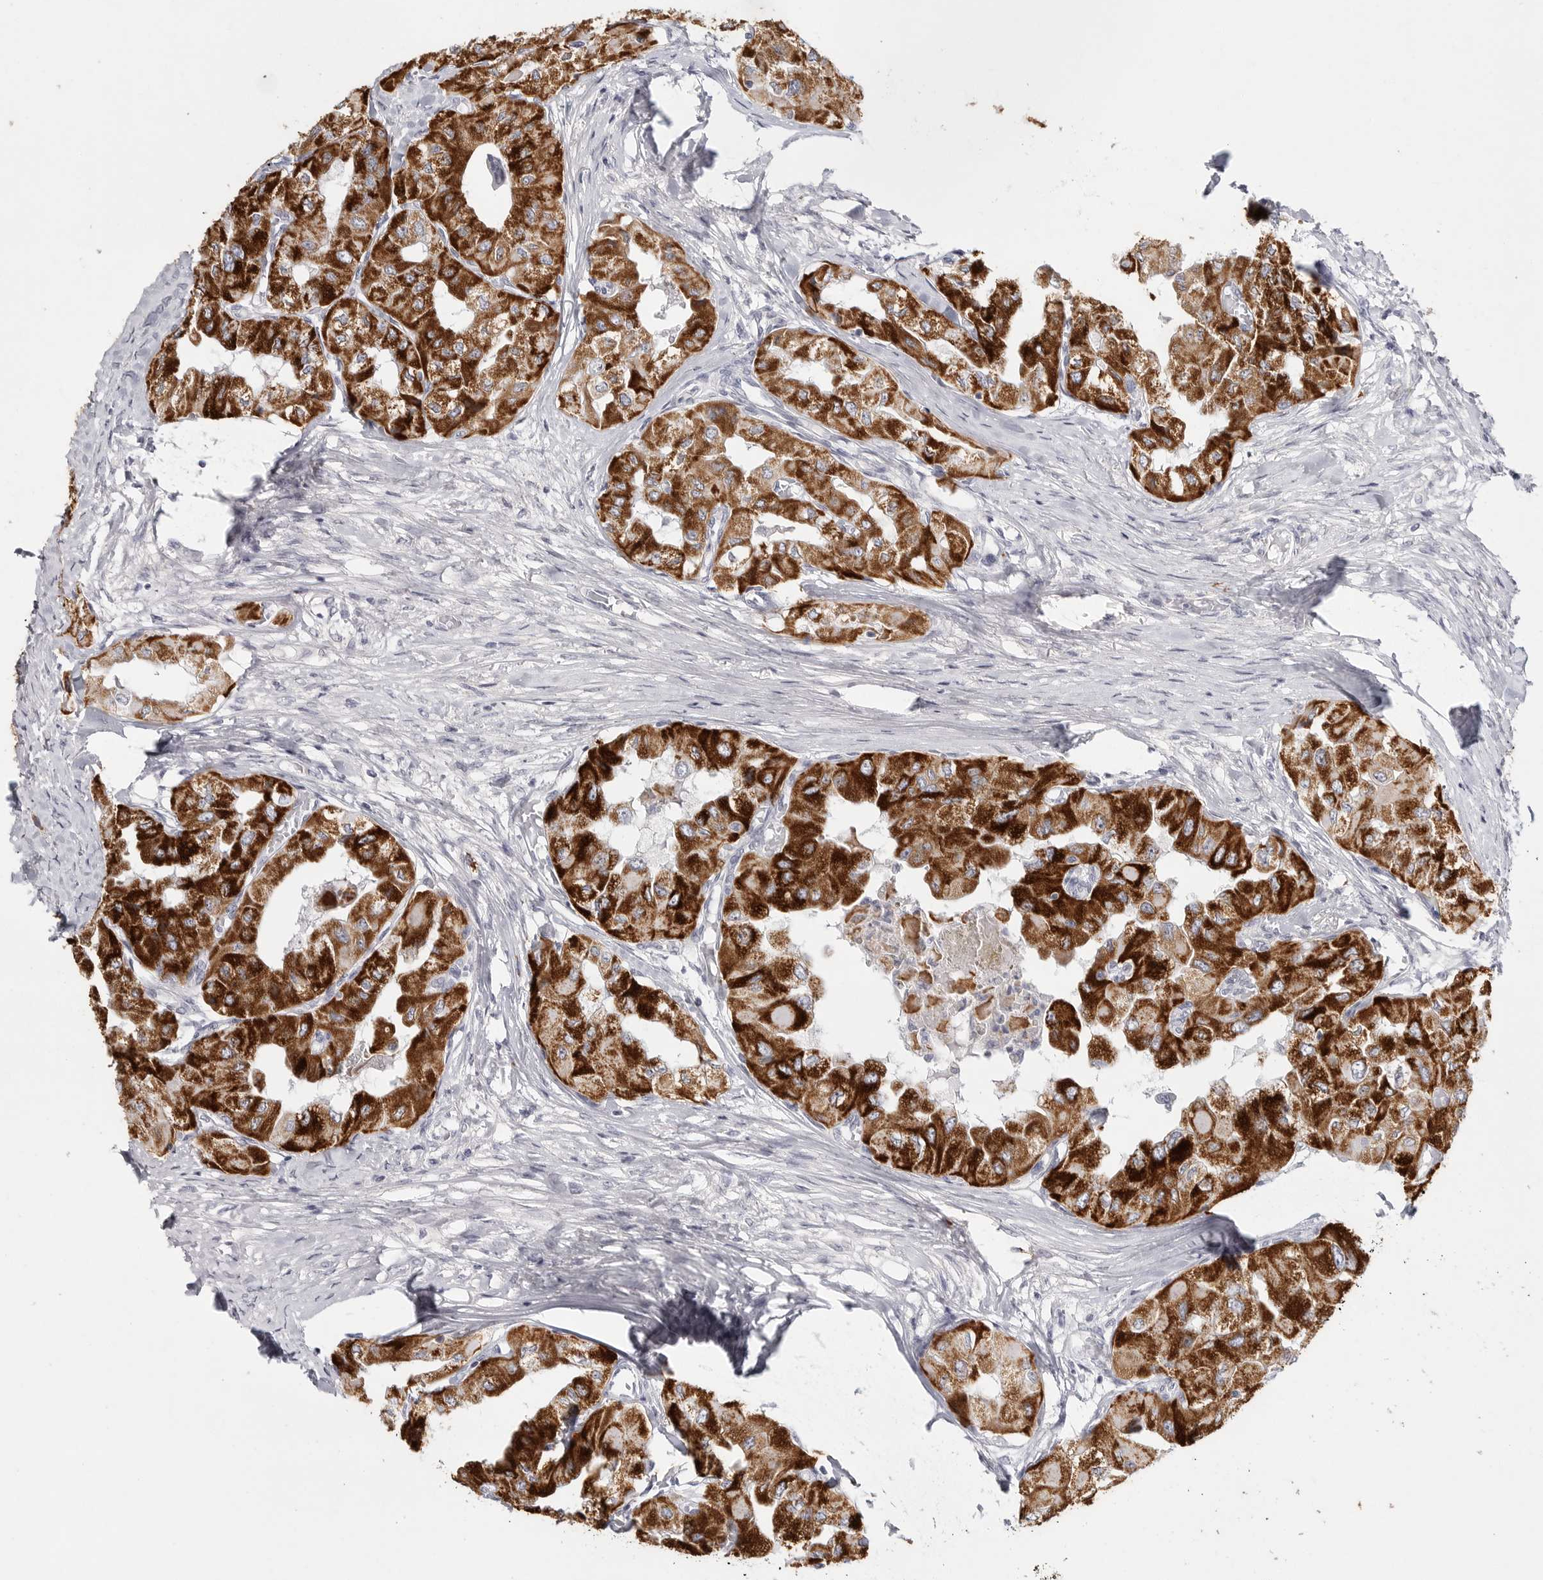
{"staining": {"intensity": "strong", "quantity": ">75%", "location": "cytoplasmic/membranous"}, "tissue": "thyroid cancer", "cell_type": "Tumor cells", "image_type": "cancer", "snomed": [{"axis": "morphology", "description": "Papillary adenocarcinoma, NOS"}, {"axis": "topography", "description": "Thyroid gland"}], "caption": "A micrograph of thyroid cancer stained for a protein exhibits strong cytoplasmic/membranous brown staining in tumor cells. (DAB (3,3'-diaminobenzidine) IHC, brown staining for protein, blue staining for nuclei).", "gene": "ELP3", "patient": {"sex": "female", "age": 59}}